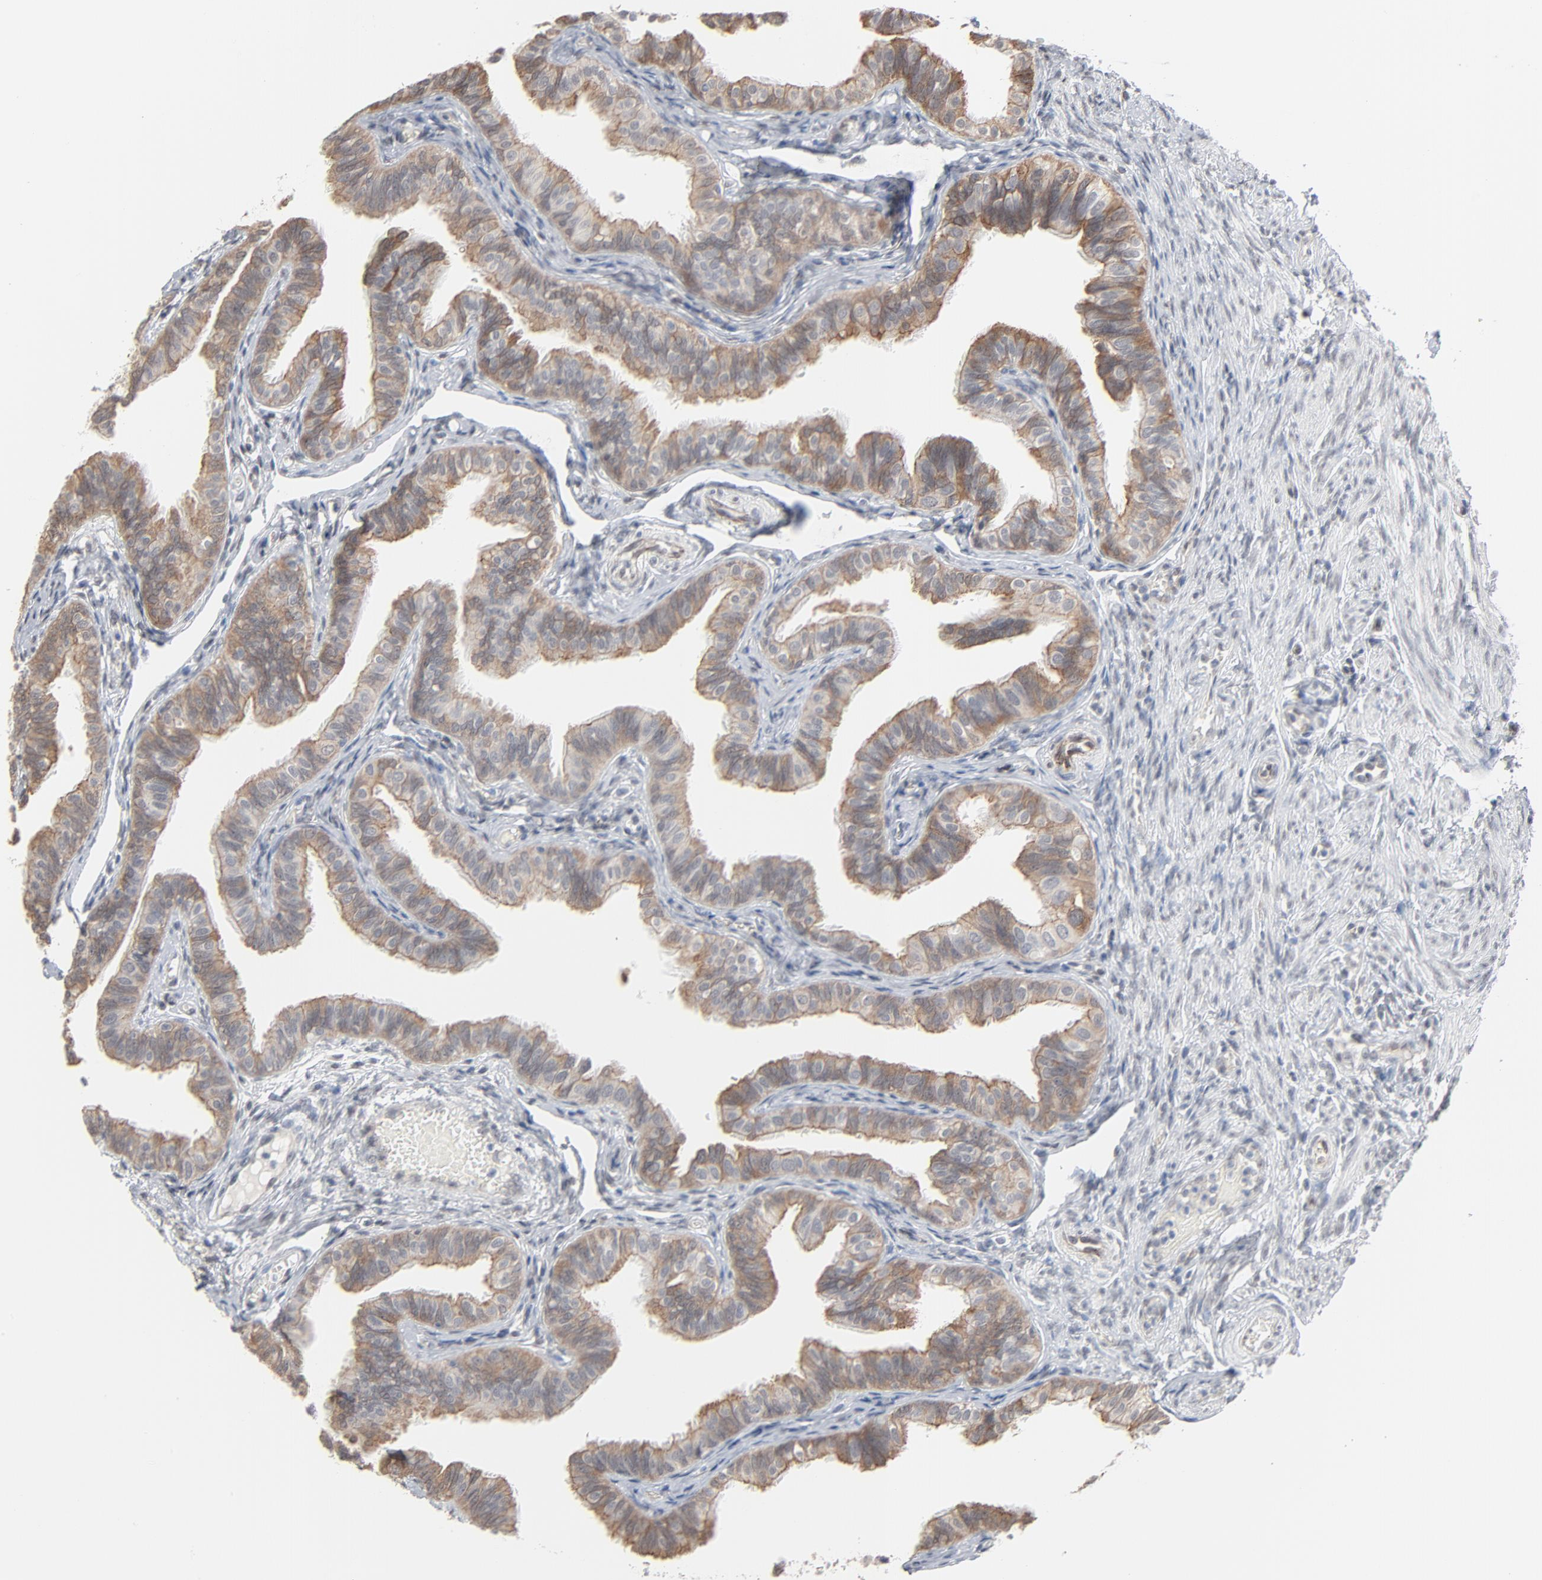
{"staining": {"intensity": "weak", "quantity": ">75%", "location": "cytoplasmic/membranous"}, "tissue": "fallopian tube", "cell_type": "Glandular cells", "image_type": "normal", "snomed": [{"axis": "morphology", "description": "Normal tissue, NOS"}, {"axis": "morphology", "description": "Dermoid, NOS"}, {"axis": "topography", "description": "Fallopian tube"}], "caption": "IHC photomicrograph of benign fallopian tube stained for a protein (brown), which reveals low levels of weak cytoplasmic/membranous staining in approximately >75% of glandular cells.", "gene": "ITPR3", "patient": {"sex": "female", "age": 33}}